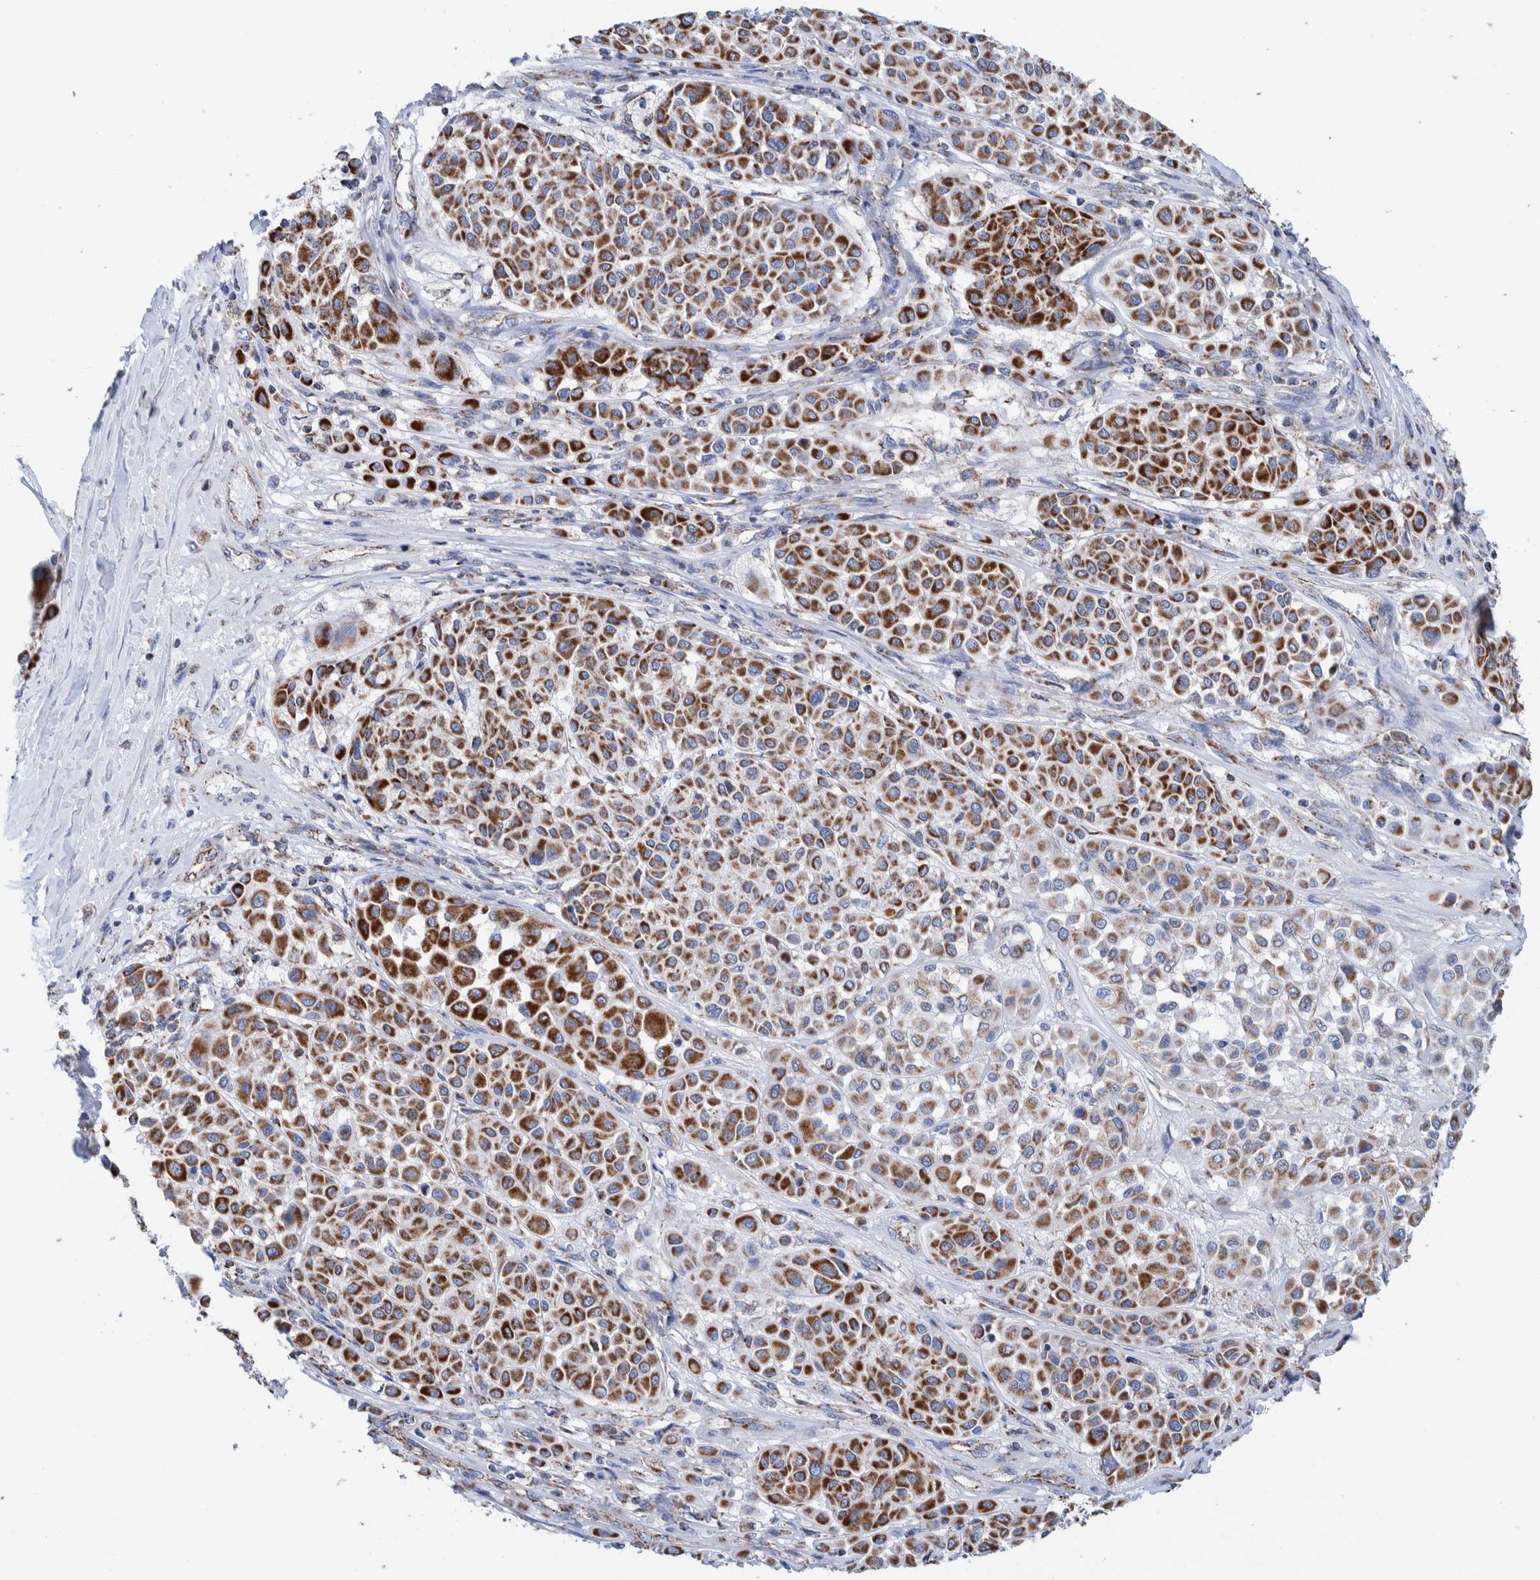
{"staining": {"intensity": "moderate", "quantity": ">75%", "location": "cytoplasmic/membranous"}, "tissue": "melanoma", "cell_type": "Tumor cells", "image_type": "cancer", "snomed": [{"axis": "morphology", "description": "Malignant melanoma, Metastatic site"}, {"axis": "topography", "description": "Soft tissue"}], "caption": "Moderate cytoplasmic/membranous positivity is appreciated in about >75% of tumor cells in melanoma. (brown staining indicates protein expression, while blue staining denotes nuclei).", "gene": "DECR1", "patient": {"sex": "male", "age": 41}}